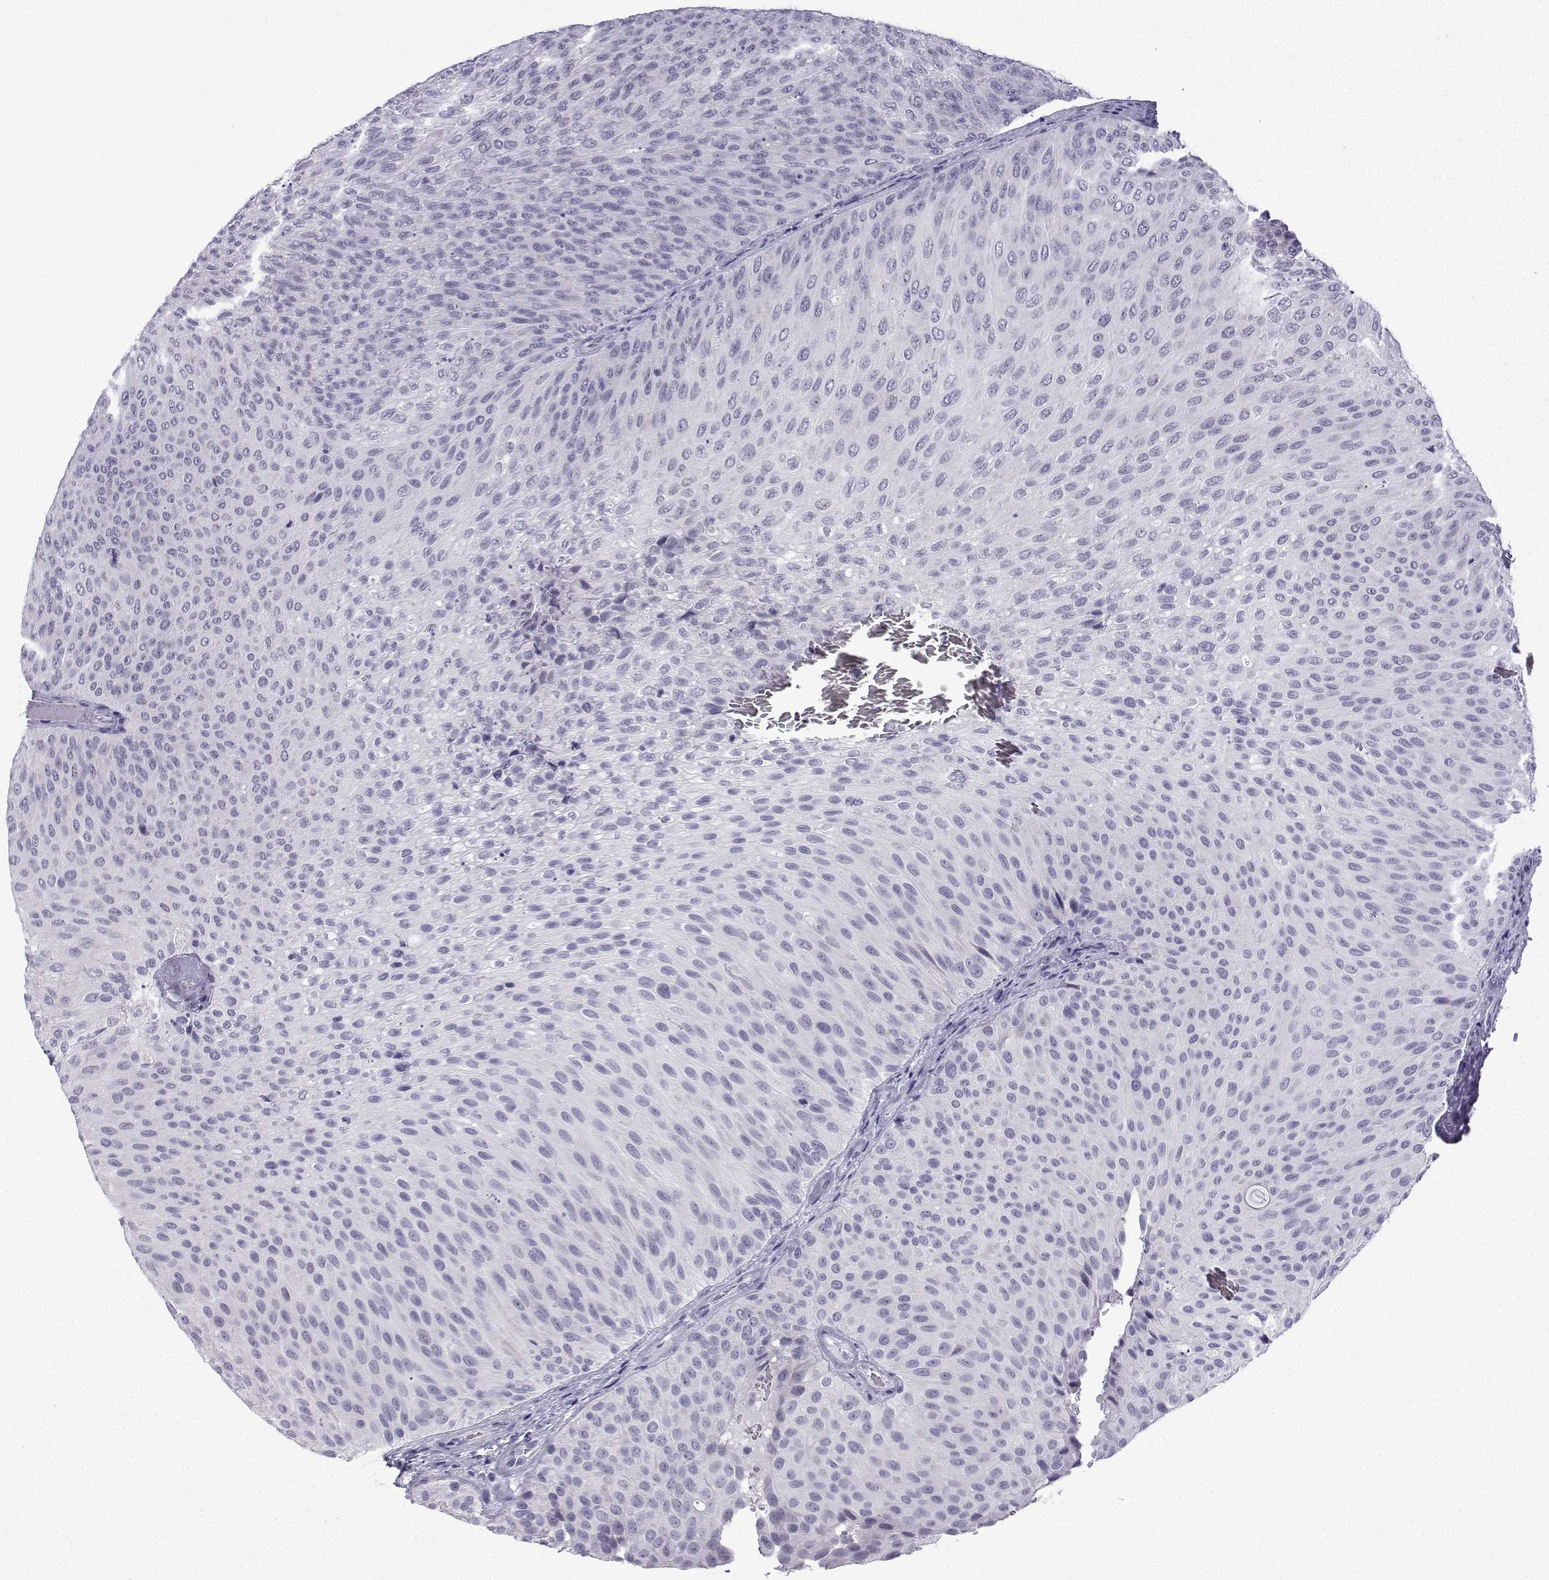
{"staining": {"intensity": "negative", "quantity": "none", "location": "none"}, "tissue": "urothelial cancer", "cell_type": "Tumor cells", "image_type": "cancer", "snomed": [{"axis": "morphology", "description": "Urothelial carcinoma, Low grade"}, {"axis": "topography", "description": "Urinary bladder"}], "caption": "The image shows no significant staining in tumor cells of low-grade urothelial carcinoma.", "gene": "ACRBP", "patient": {"sex": "male", "age": 78}}